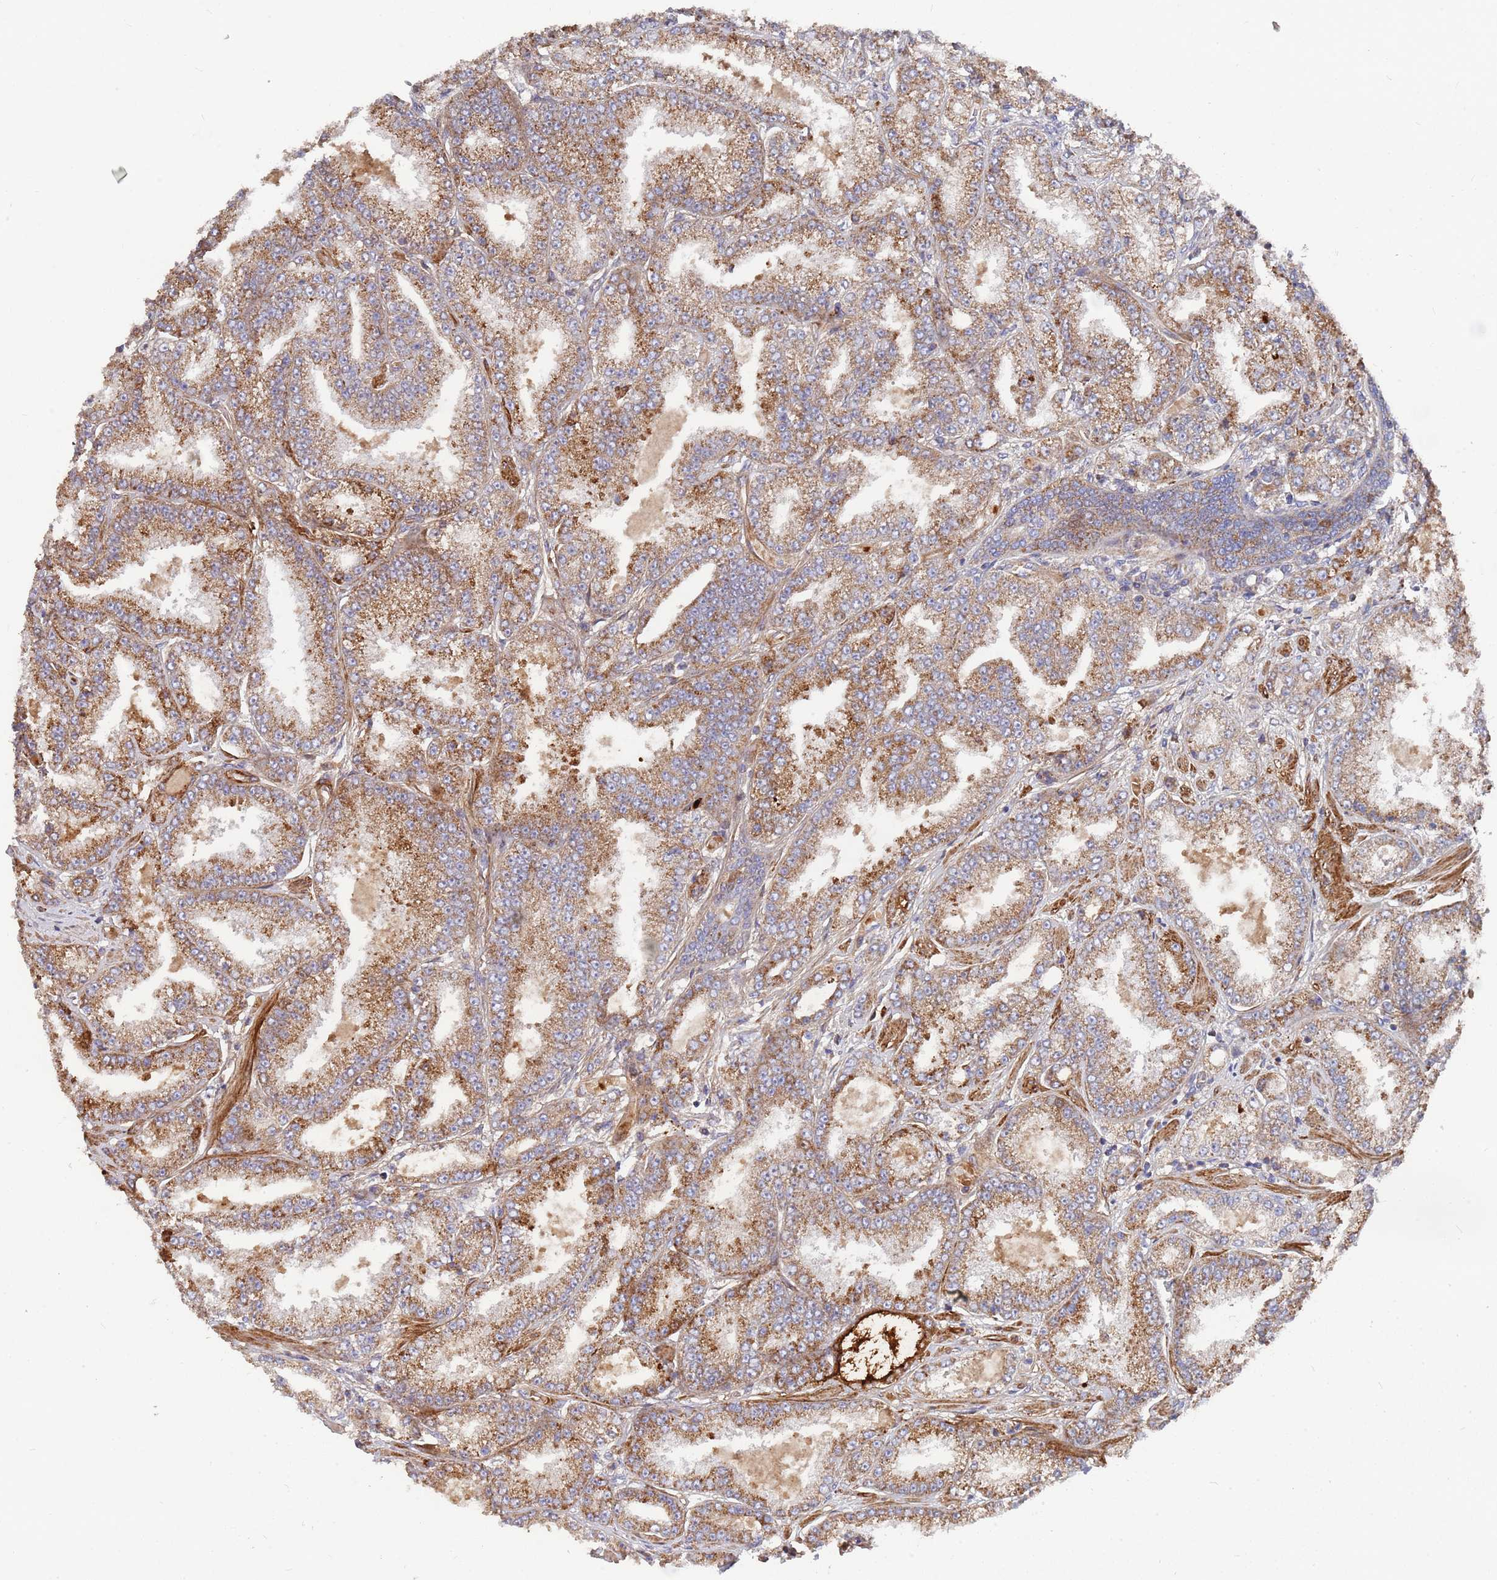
{"staining": {"intensity": "moderate", "quantity": ">75%", "location": "cytoplasmic/membranous"}, "tissue": "prostate cancer", "cell_type": "Tumor cells", "image_type": "cancer", "snomed": [{"axis": "morphology", "description": "Adenocarcinoma, High grade"}, {"axis": "topography", "description": "Prostate"}], "caption": "Protein expression analysis of human prostate cancer (adenocarcinoma (high-grade)) reveals moderate cytoplasmic/membranous expression in about >75% of tumor cells. Ihc stains the protein of interest in brown and the nuclei are stained blue.", "gene": "WDFY3", "patient": {"sex": "male", "age": 68}}